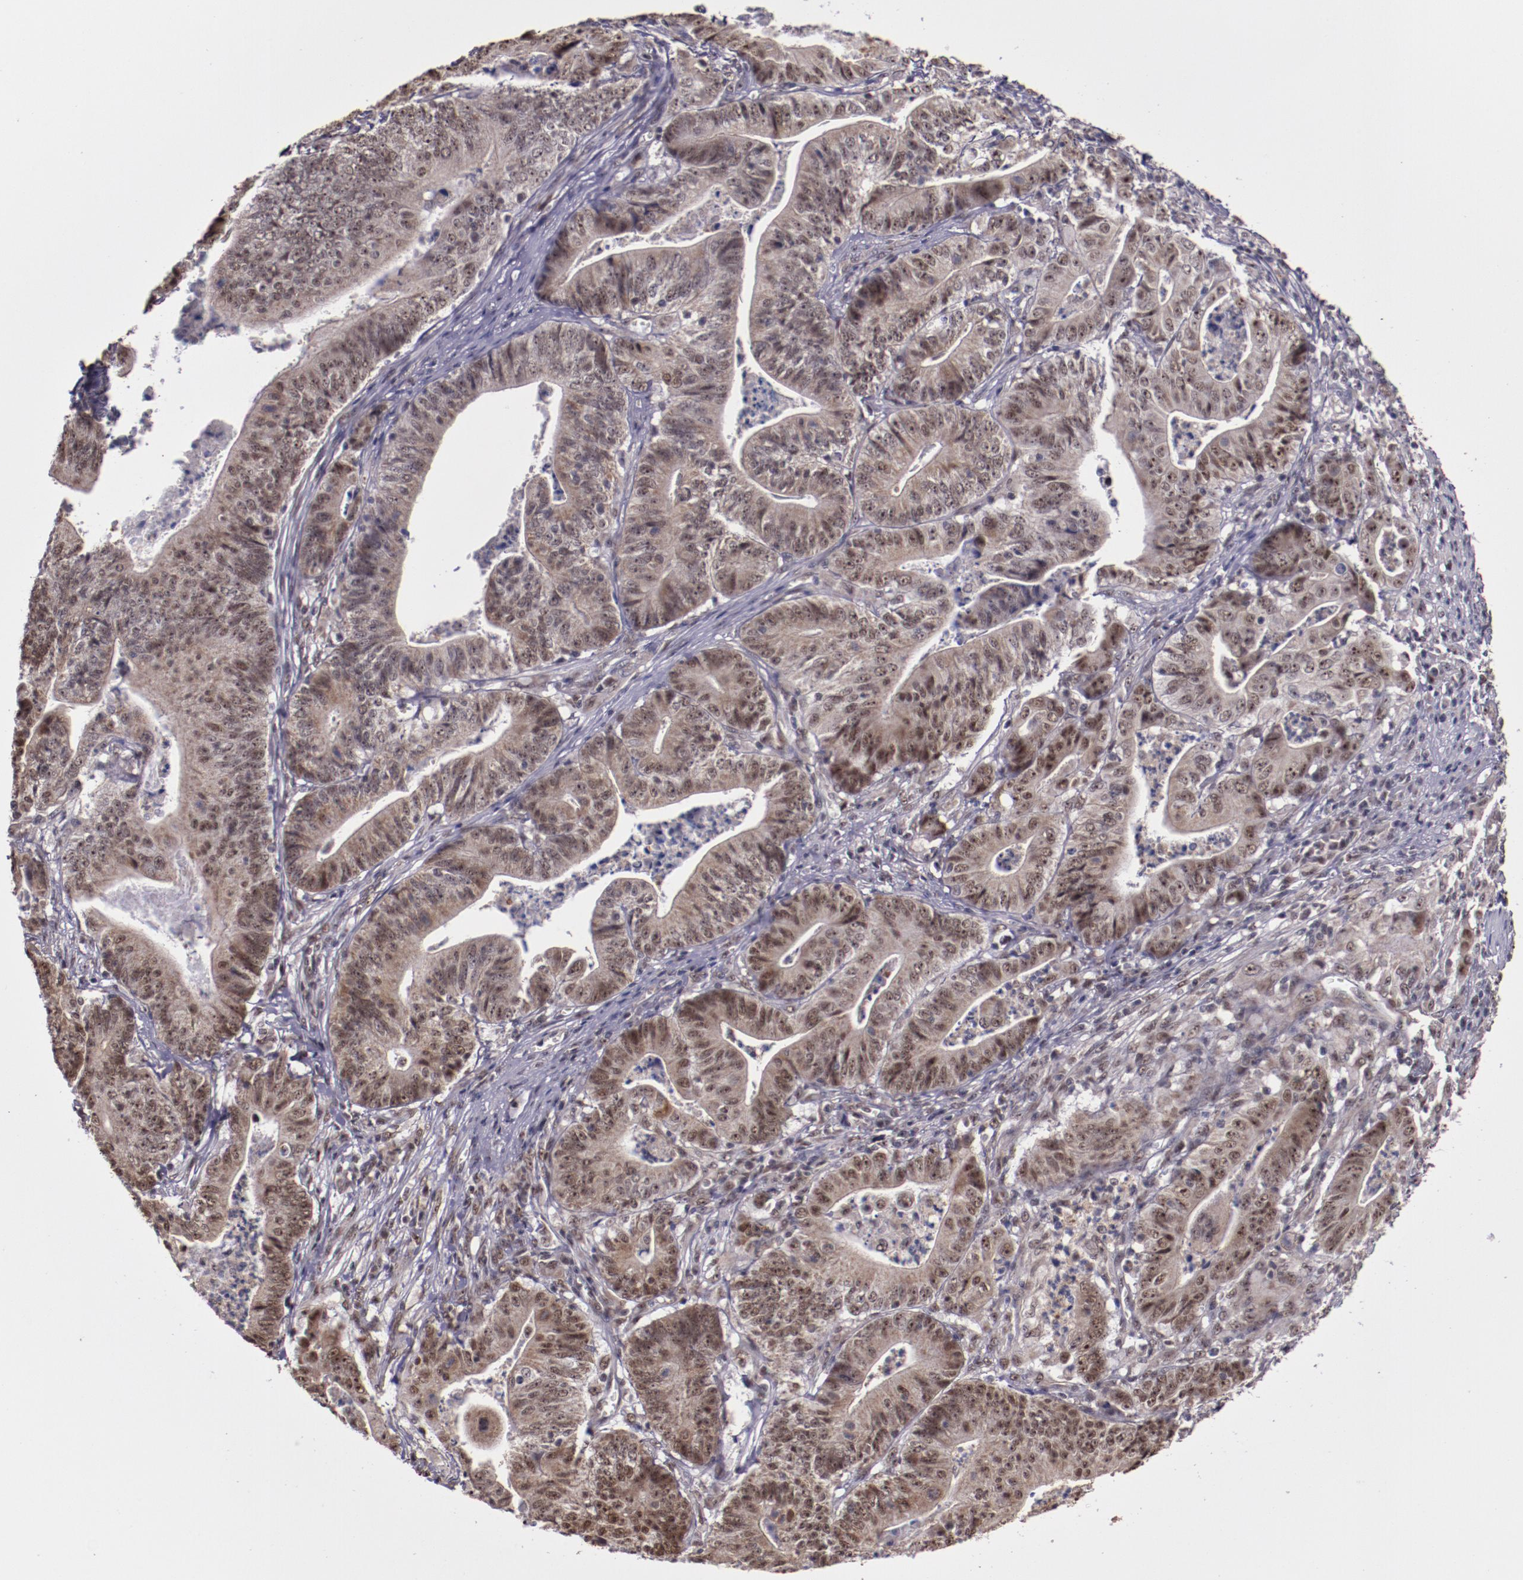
{"staining": {"intensity": "moderate", "quantity": ">75%", "location": "cytoplasmic/membranous,nuclear"}, "tissue": "stomach cancer", "cell_type": "Tumor cells", "image_type": "cancer", "snomed": [{"axis": "morphology", "description": "Adenocarcinoma, NOS"}, {"axis": "topography", "description": "Stomach, lower"}], "caption": "Protein analysis of stomach cancer (adenocarcinoma) tissue shows moderate cytoplasmic/membranous and nuclear staining in approximately >75% of tumor cells.", "gene": "CECR2", "patient": {"sex": "female", "age": 86}}